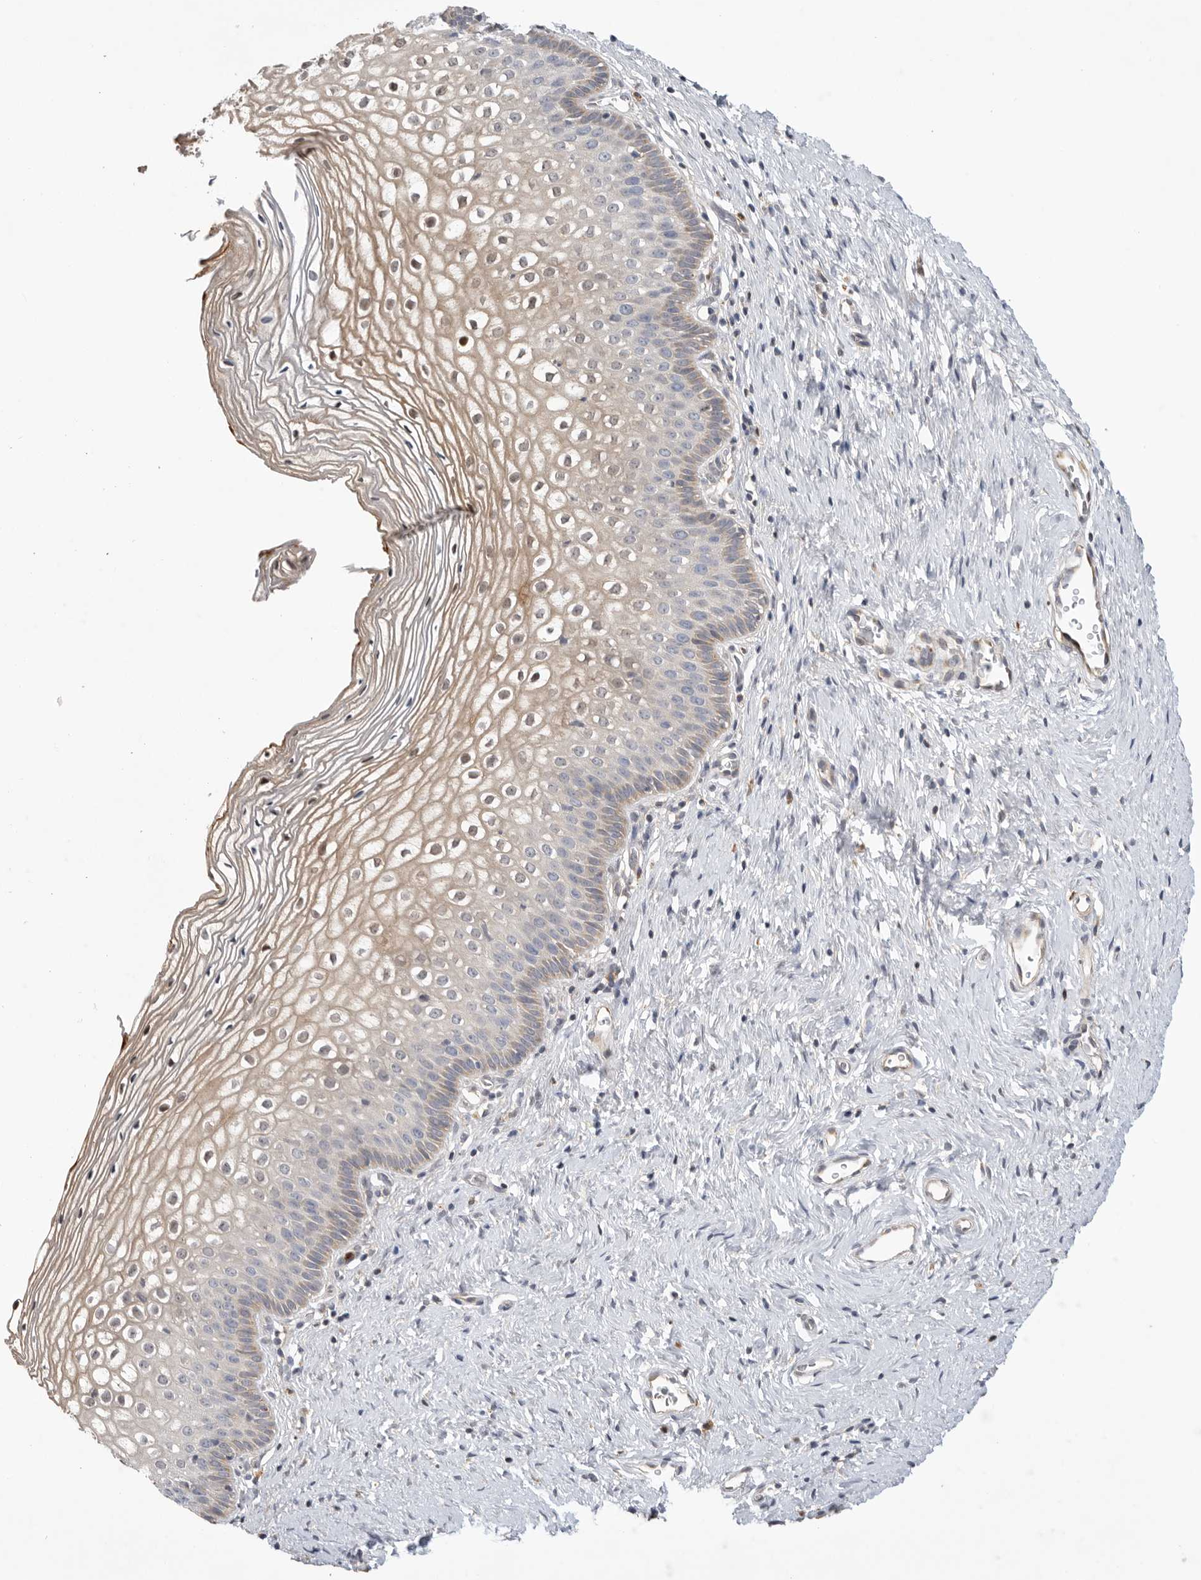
{"staining": {"intensity": "weak", "quantity": "<25%", "location": "cytoplasmic/membranous"}, "tissue": "cervix", "cell_type": "Squamous epithelial cells", "image_type": "normal", "snomed": [{"axis": "morphology", "description": "Normal tissue, NOS"}, {"axis": "topography", "description": "Cervix"}], "caption": "A micrograph of cervix stained for a protein shows no brown staining in squamous epithelial cells. (DAB (3,3'-diaminobenzidine) immunohistochemistry (IHC) visualized using brightfield microscopy, high magnification).", "gene": "GNE", "patient": {"sex": "female", "age": 27}}